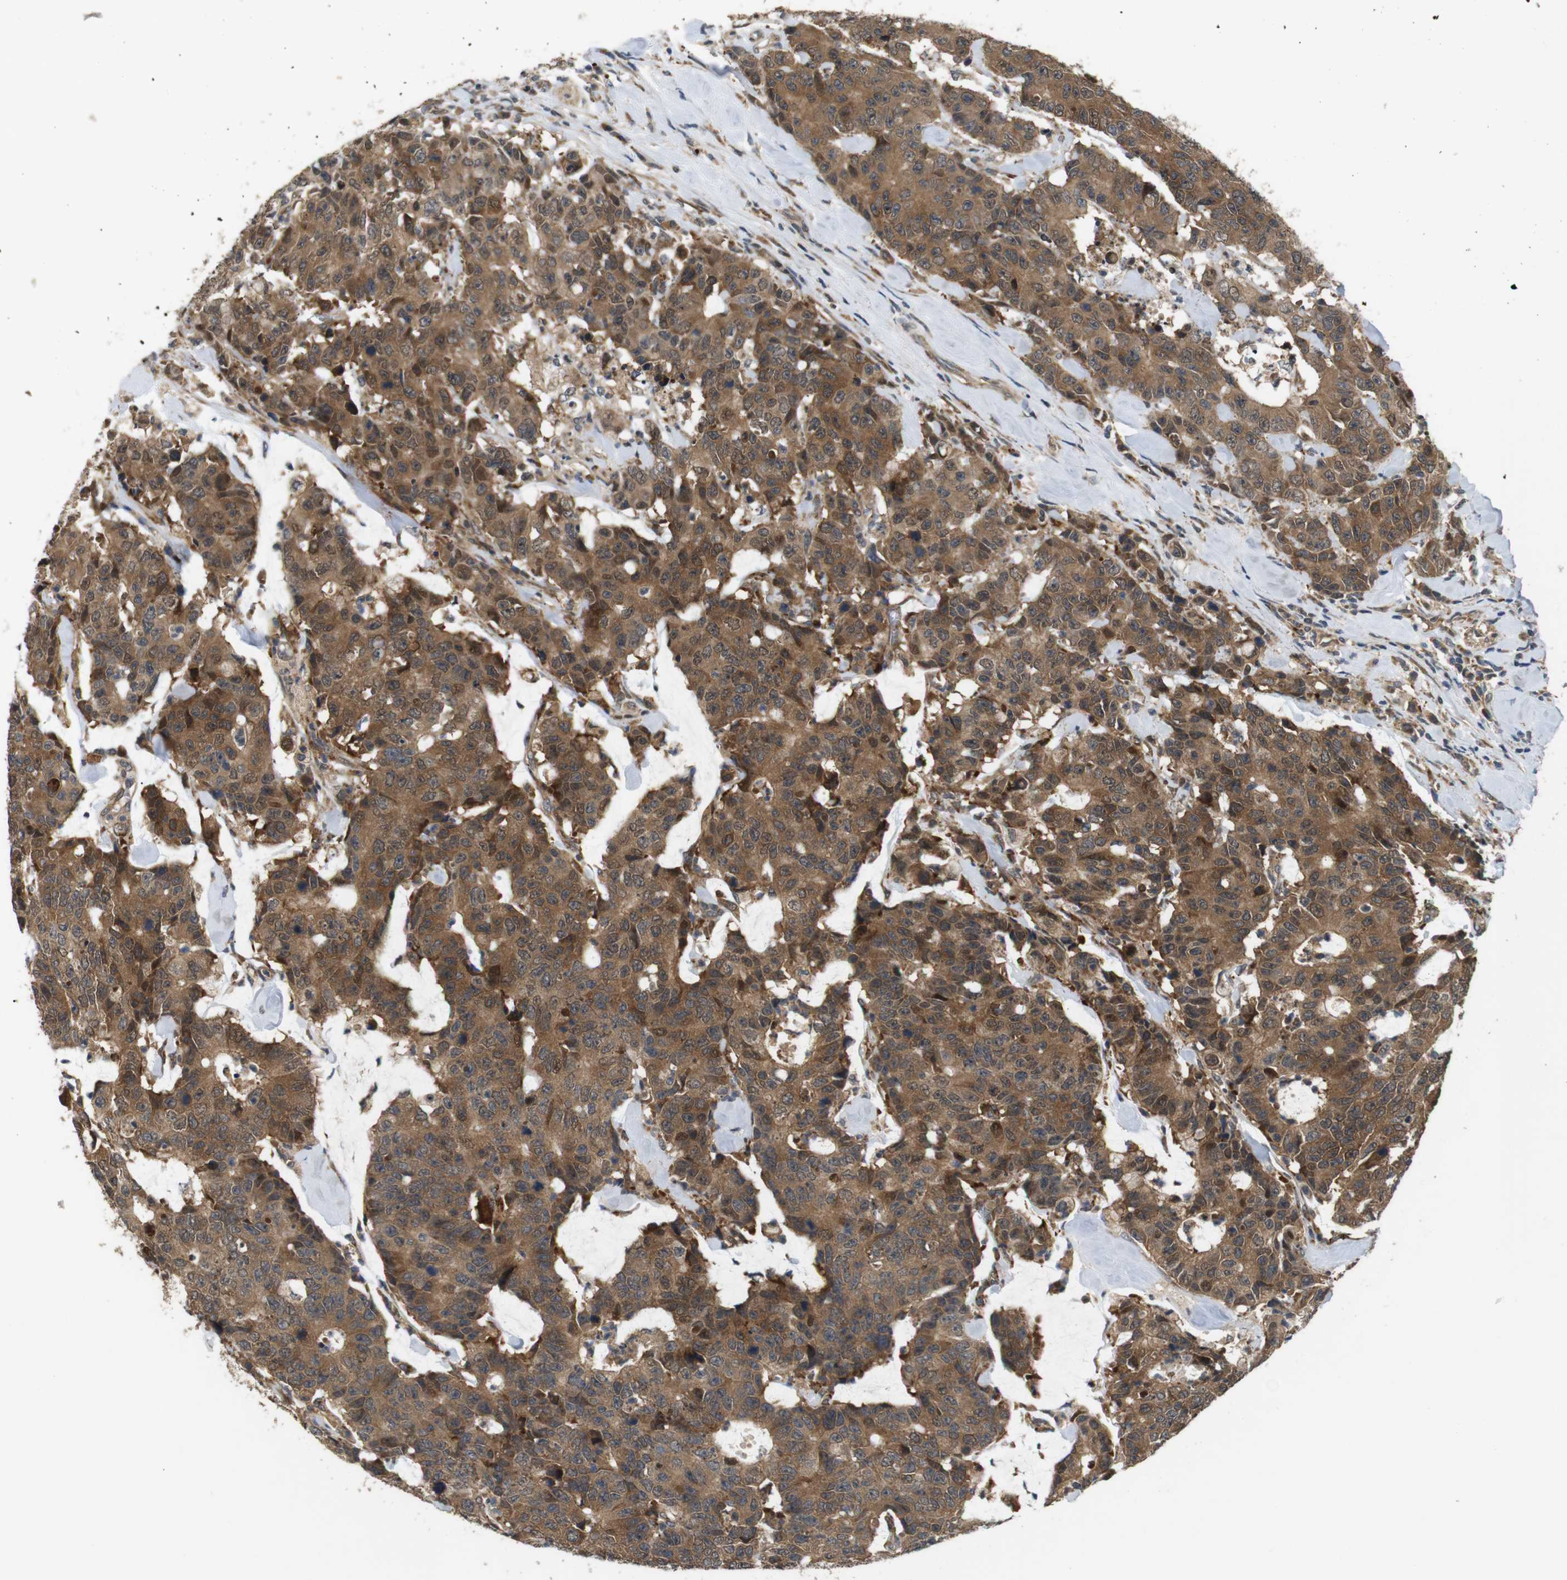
{"staining": {"intensity": "moderate", "quantity": ">75%", "location": "cytoplasmic/membranous"}, "tissue": "colorectal cancer", "cell_type": "Tumor cells", "image_type": "cancer", "snomed": [{"axis": "morphology", "description": "Adenocarcinoma, NOS"}, {"axis": "topography", "description": "Colon"}], "caption": "IHC (DAB (3,3'-diaminobenzidine)) staining of human colorectal cancer exhibits moderate cytoplasmic/membranous protein staining in approximately >75% of tumor cells.", "gene": "EPHB2", "patient": {"sex": "female", "age": 86}}